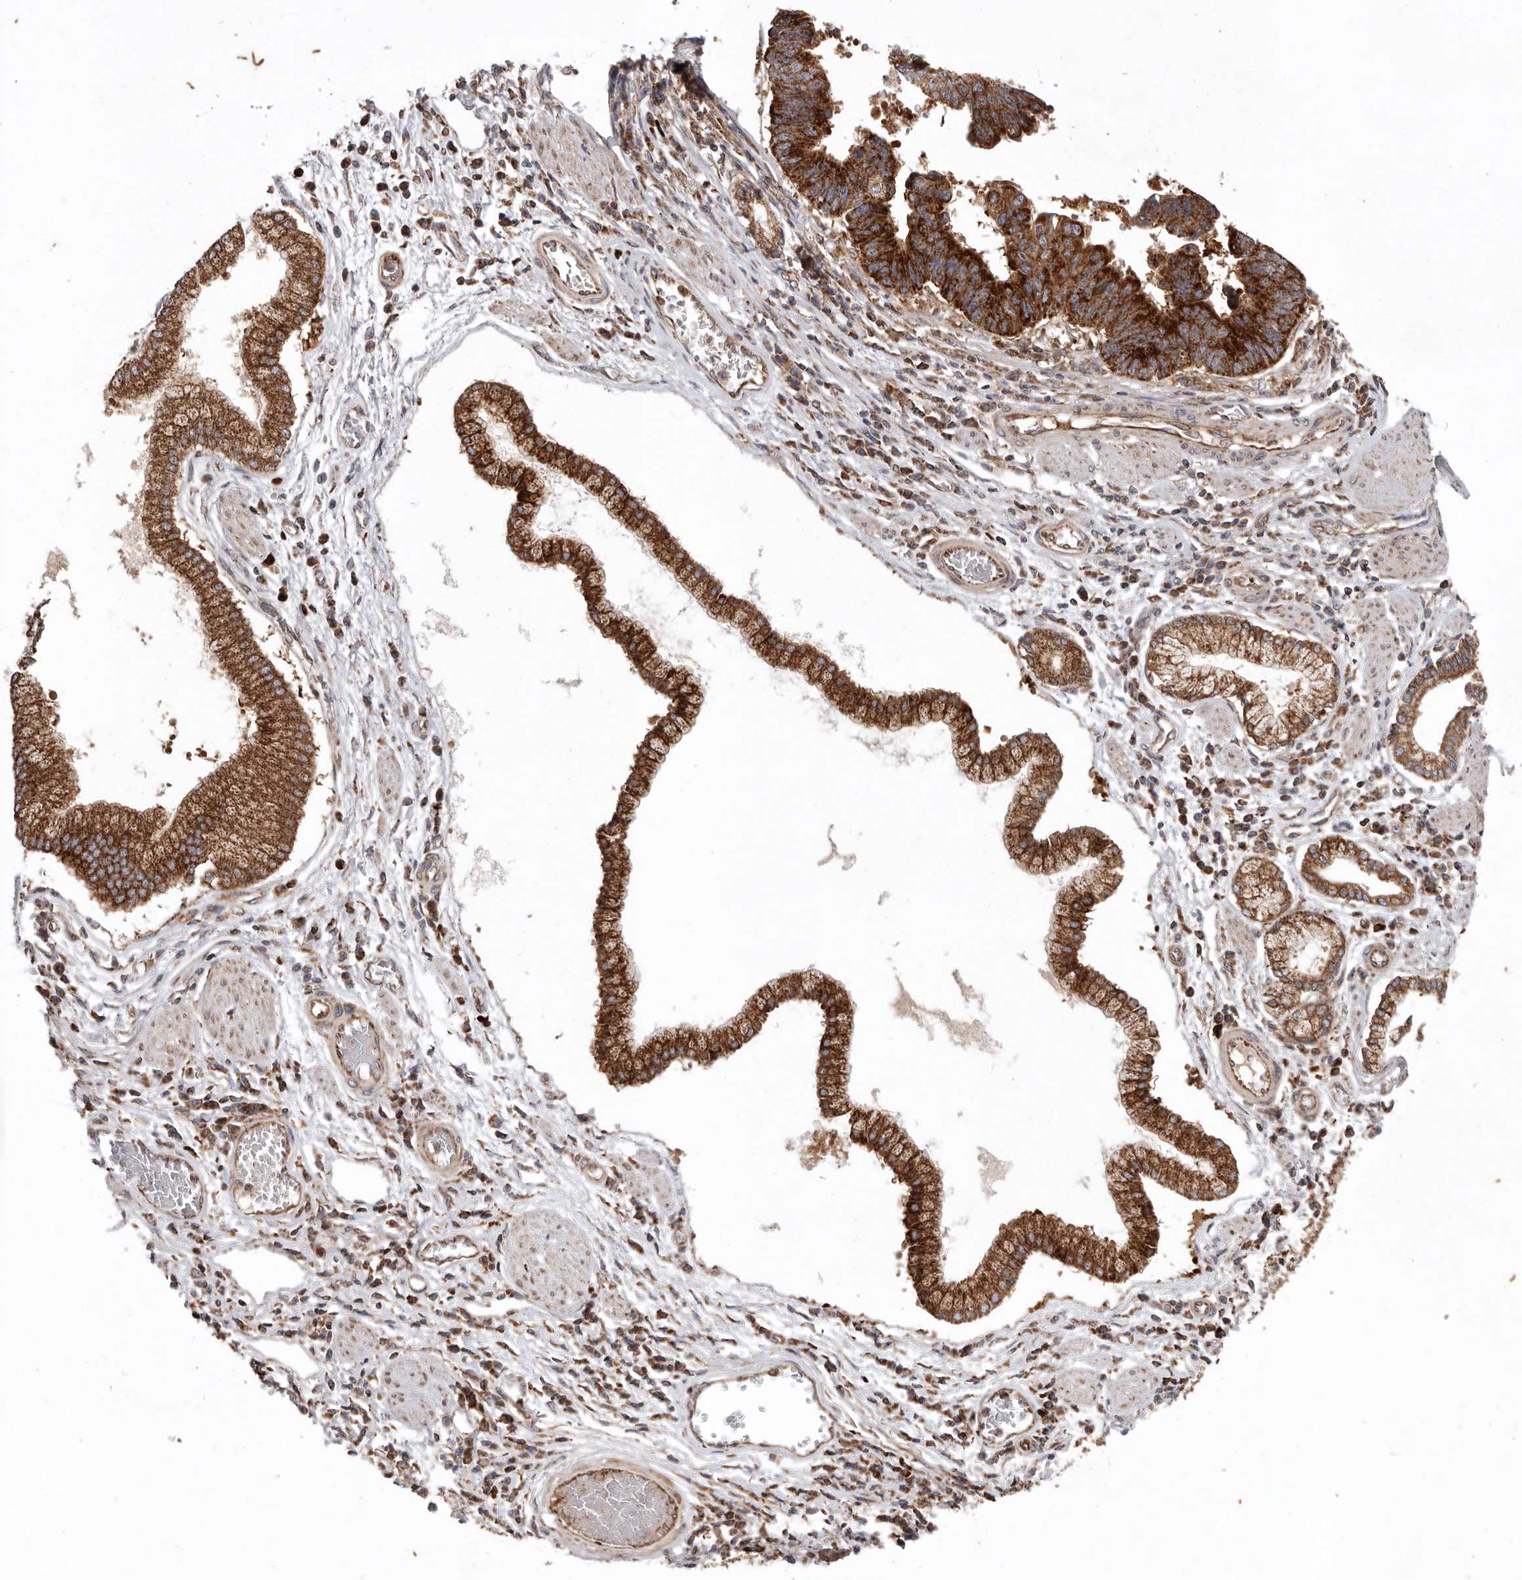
{"staining": {"intensity": "strong", "quantity": ">75%", "location": "cytoplasmic/membranous"}, "tissue": "stomach cancer", "cell_type": "Tumor cells", "image_type": "cancer", "snomed": [{"axis": "morphology", "description": "Adenocarcinoma, NOS"}, {"axis": "topography", "description": "Stomach"}], "caption": "Brown immunohistochemical staining in human adenocarcinoma (stomach) reveals strong cytoplasmic/membranous positivity in approximately >75% of tumor cells.", "gene": "MRPS10", "patient": {"sex": "male", "age": 59}}